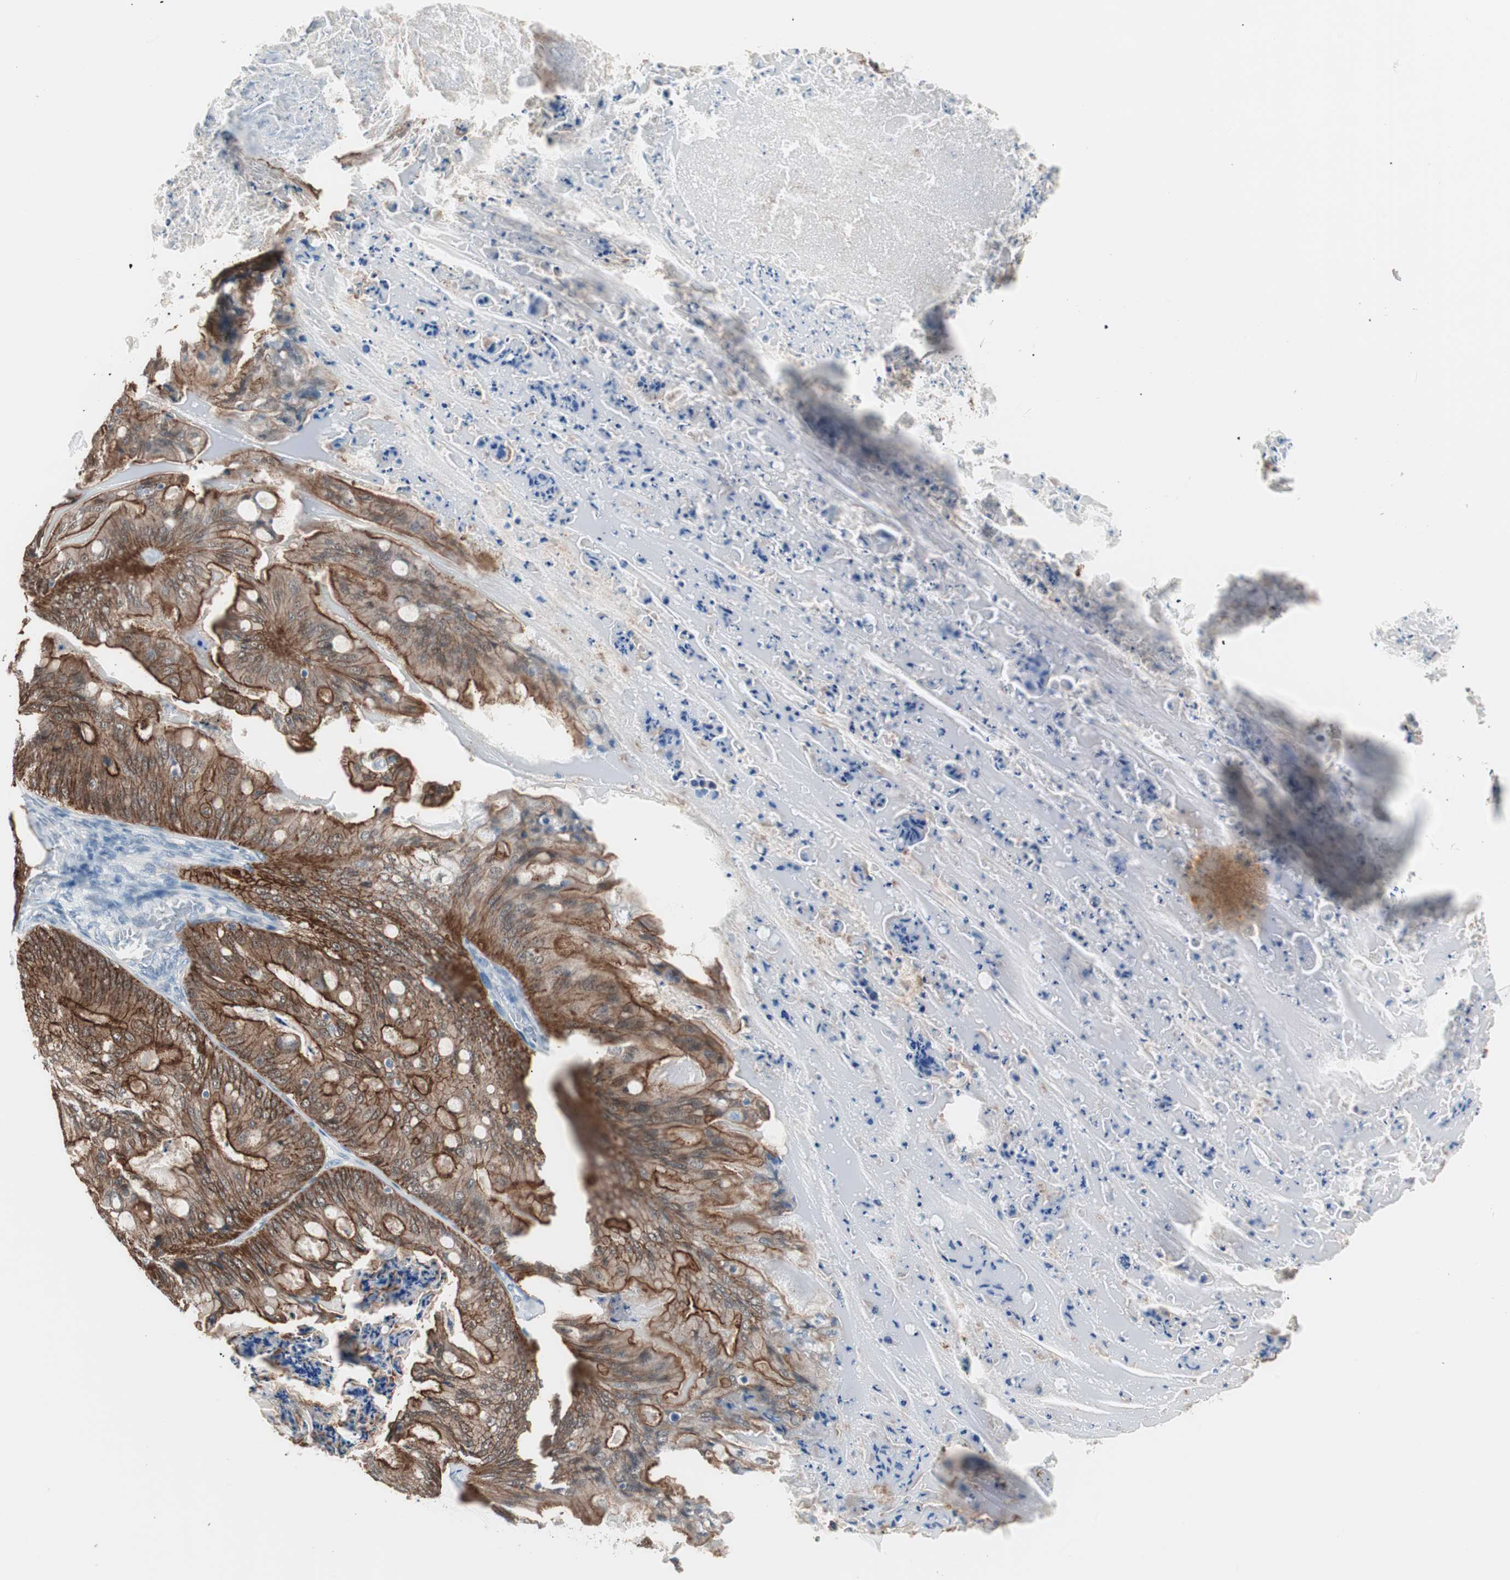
{"staining": {"intensity": "strong", "quantity": ">75%", "location": "cytoplasmic/membranous"}, "tissue": "ovarian cancer", "cell_type": "Tumor cells", "image_type": "cancer", "snomed": [{"axis": "morphology", "description": "Cystadenocarcinoma, mucinous, NOS"}, {"axis": "topography", "description": "Ovary"}], "caption": "The micrograph demonstrates a brown stain indicating the presence of a protein in the cytoplasmic/membranous of tumor cells in ovarian cancer. (DAB = brown stain, brightfield microscopy at high magnification).", "gene": "VIL1", "patient": {"sex": "female", "age": 36}}